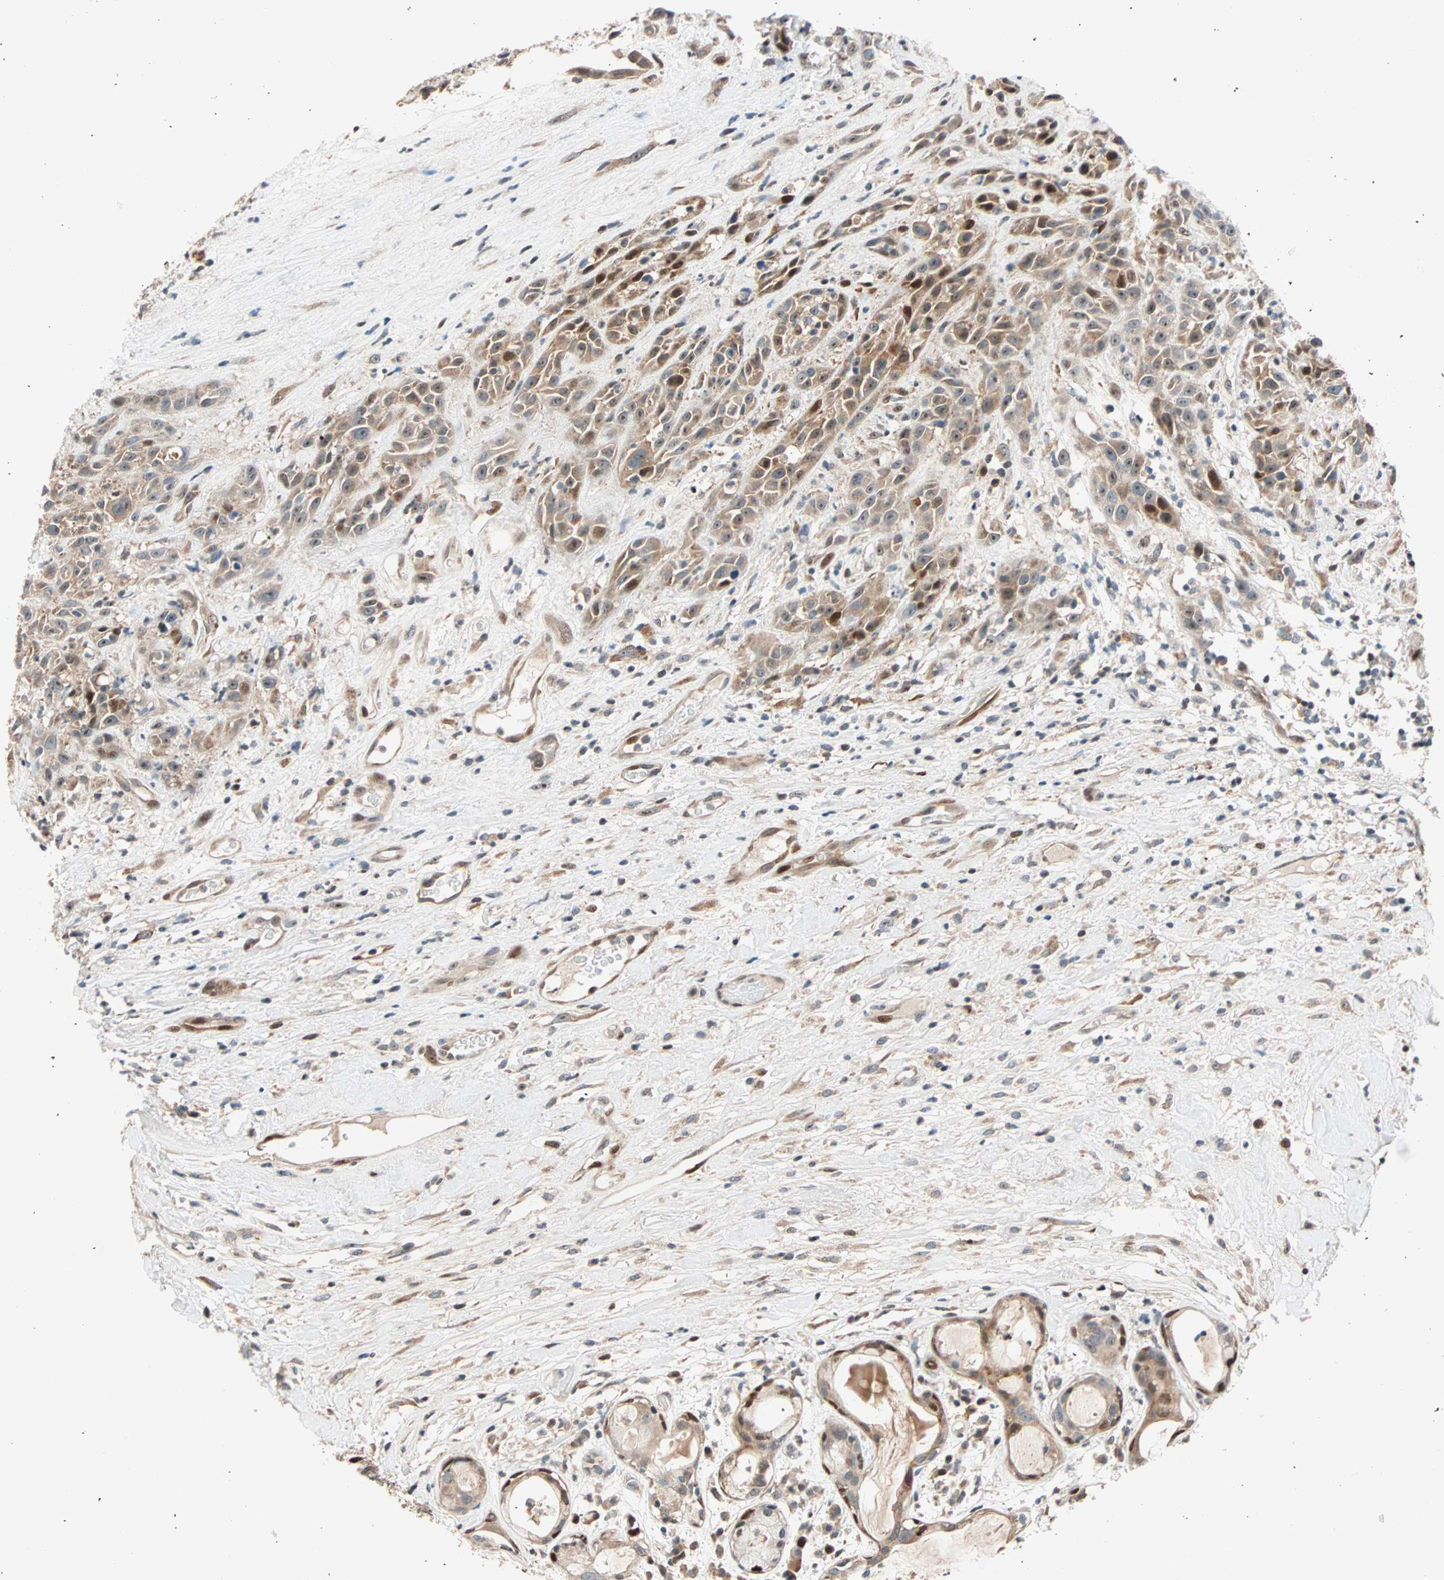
{"staining": {"intensity": "moderate", "quantity": ">75%", "location": "cytoplasmic/membranous,nuclear"}, "tissue": "head and neck cancer", "cell_type": "Tumor cells", "image_type": "cancer", "snomed": [{"axis": "morphology", "description": "Normal tissue, NOS"}, {"axis": "morphology", "description": "Squamous cell carcinoma, NOS"}, {"axis": "topography", "description": "Cartilage tissue"}, {"axis": "topography", "description": "Head-Neck"}], "caption": "Immunohistochemistry micrograph of neoplastic tissue: head and neck cancer (squamous cell carcinoma) stained using IHC exhibits medium levels of moderate protein expression localized specifically in the cytoplasmic/membranous and nuclear of tumor cells, appearing as a cytoplasmic/membranous and nuclear brown color.", "gene": "HECW1", "patient": {"sex": "male", "age": 62}}